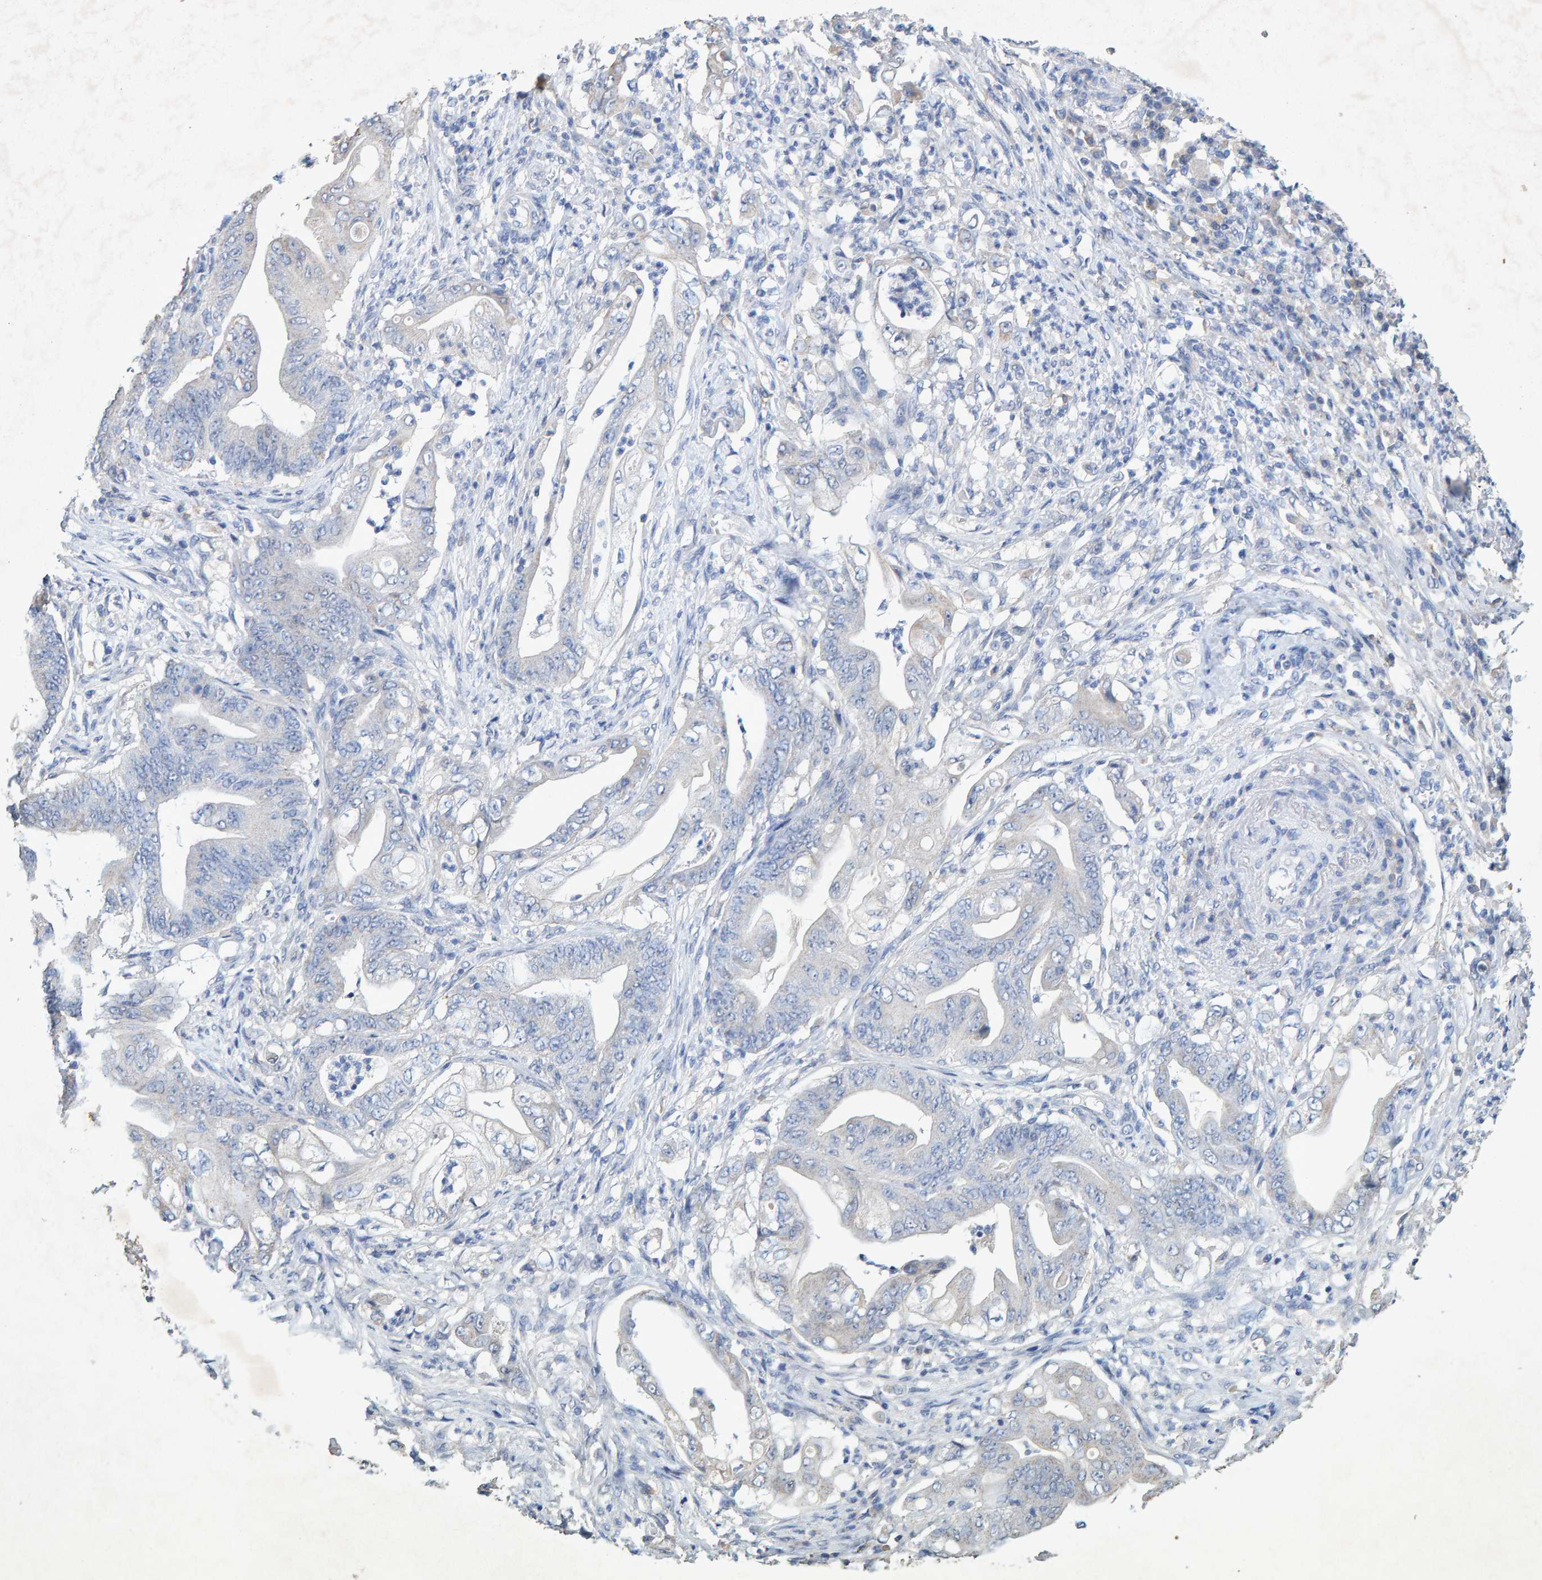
{"staining": {"intensity": "negative", "quantity": "none", "location": "none"}, "tissue": "stomach cancer", "cell_type": "Tumor cells", "image_type": "cancer", "snomed": [{"axis": "morphology", "description": "Adenocarcinoma, NOS"}, {"axis": "topography", "description": "Stomach"}], "caption": "Human stomach adenocarcinoma stained for a protein using immunohistochemistry reveals no expression in tumor cells.", "gene": "CTH", "patient": {"sex": "female", "age": 73}}